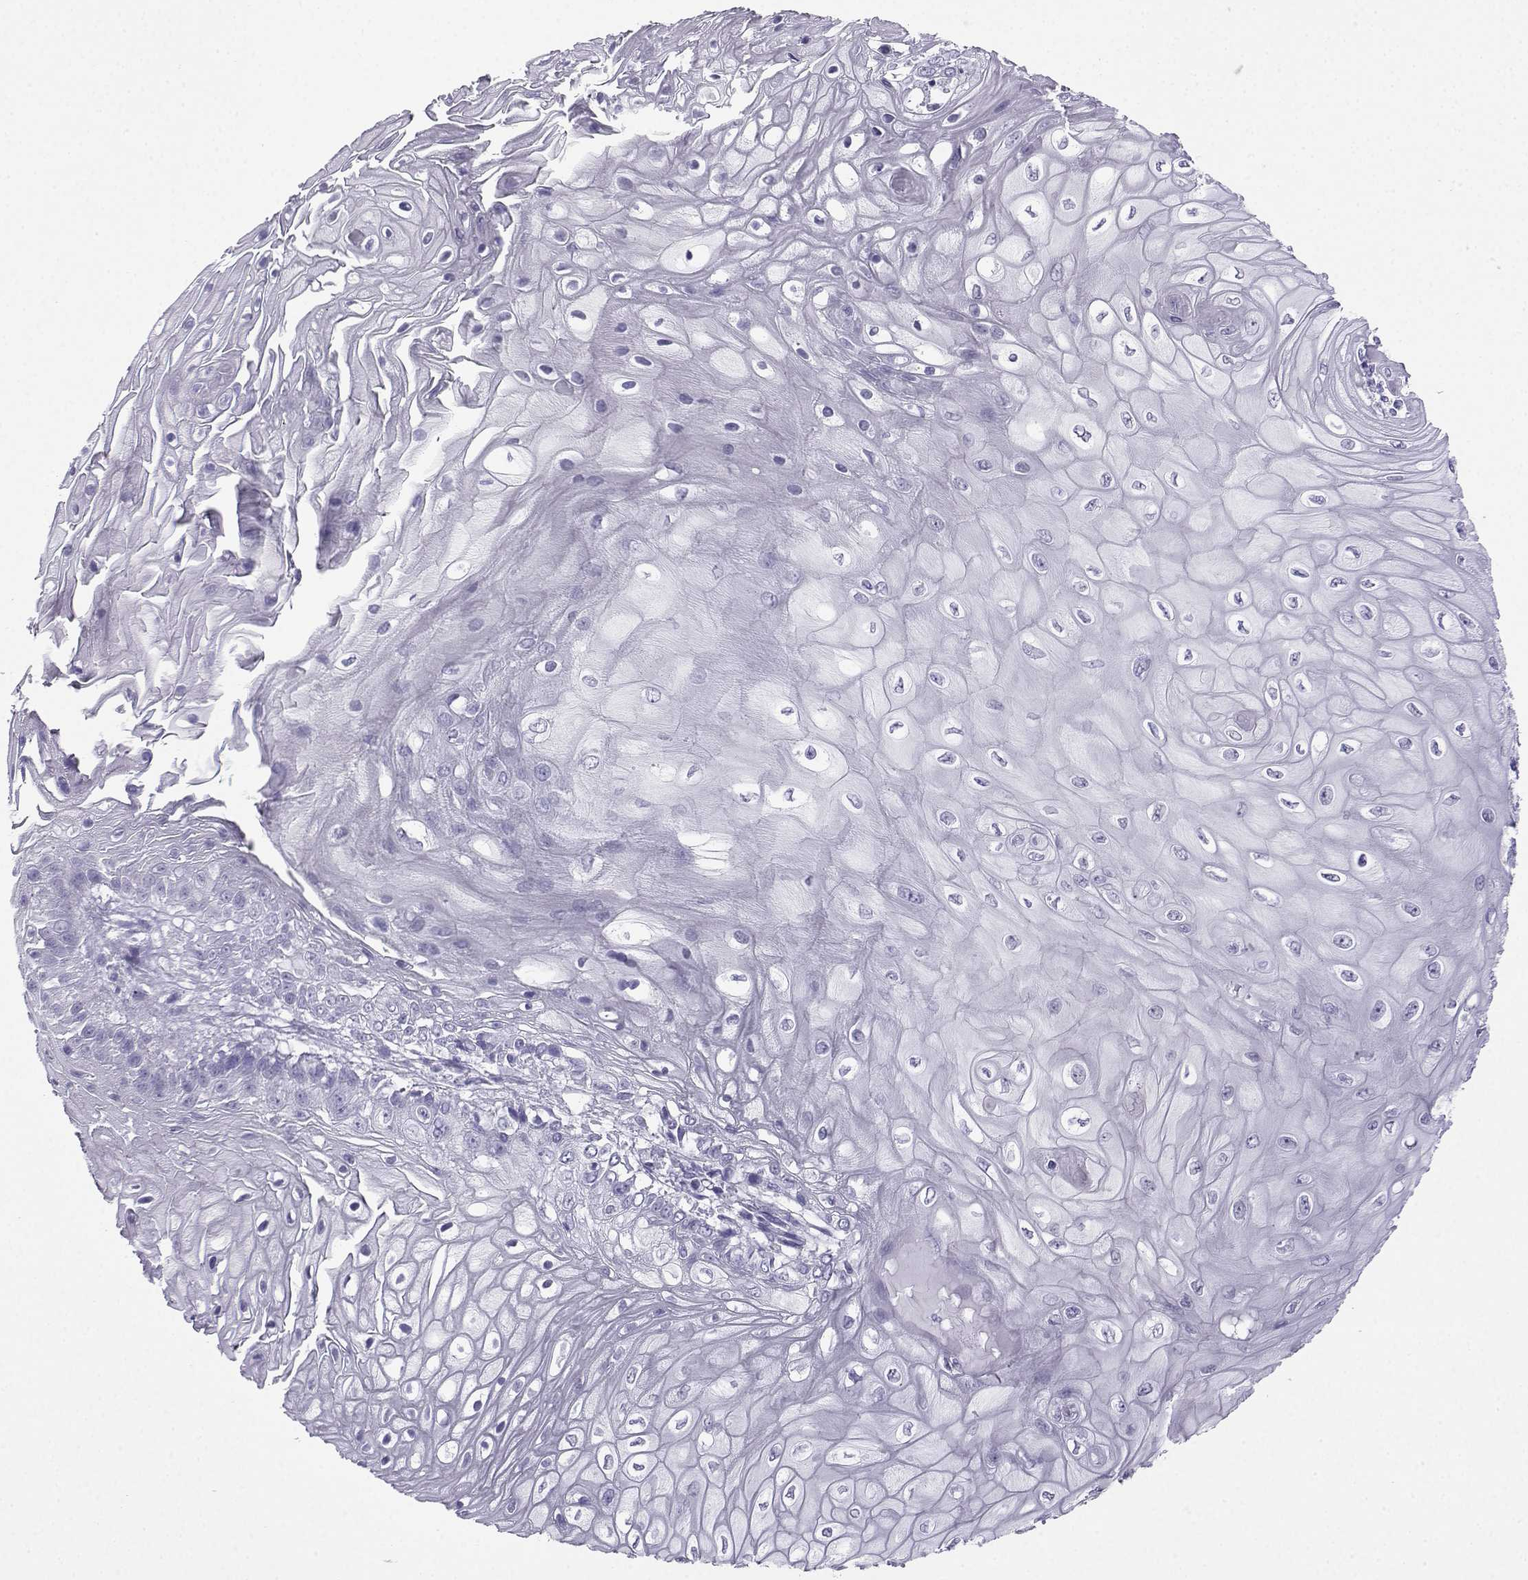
{"staining": {"intensity": "negative", "quantity": "none", "location": "none"}, "tissue": "skin cancer", "cell_type": "Tumor cells", "image_type": "cancer", "snomed": [{"axis": "morphology", "description": "Squamous cell carcinoma, NOS"}, {"axis": "topography", "description": "Skin"}], "caption": "Immunohistochemical staining of human skin cancer (squamous cell carcinoma) reveals no significant expression in tumor cells.", "gene": "KIF17", "patient": {"sex": "male", "age": 62}}